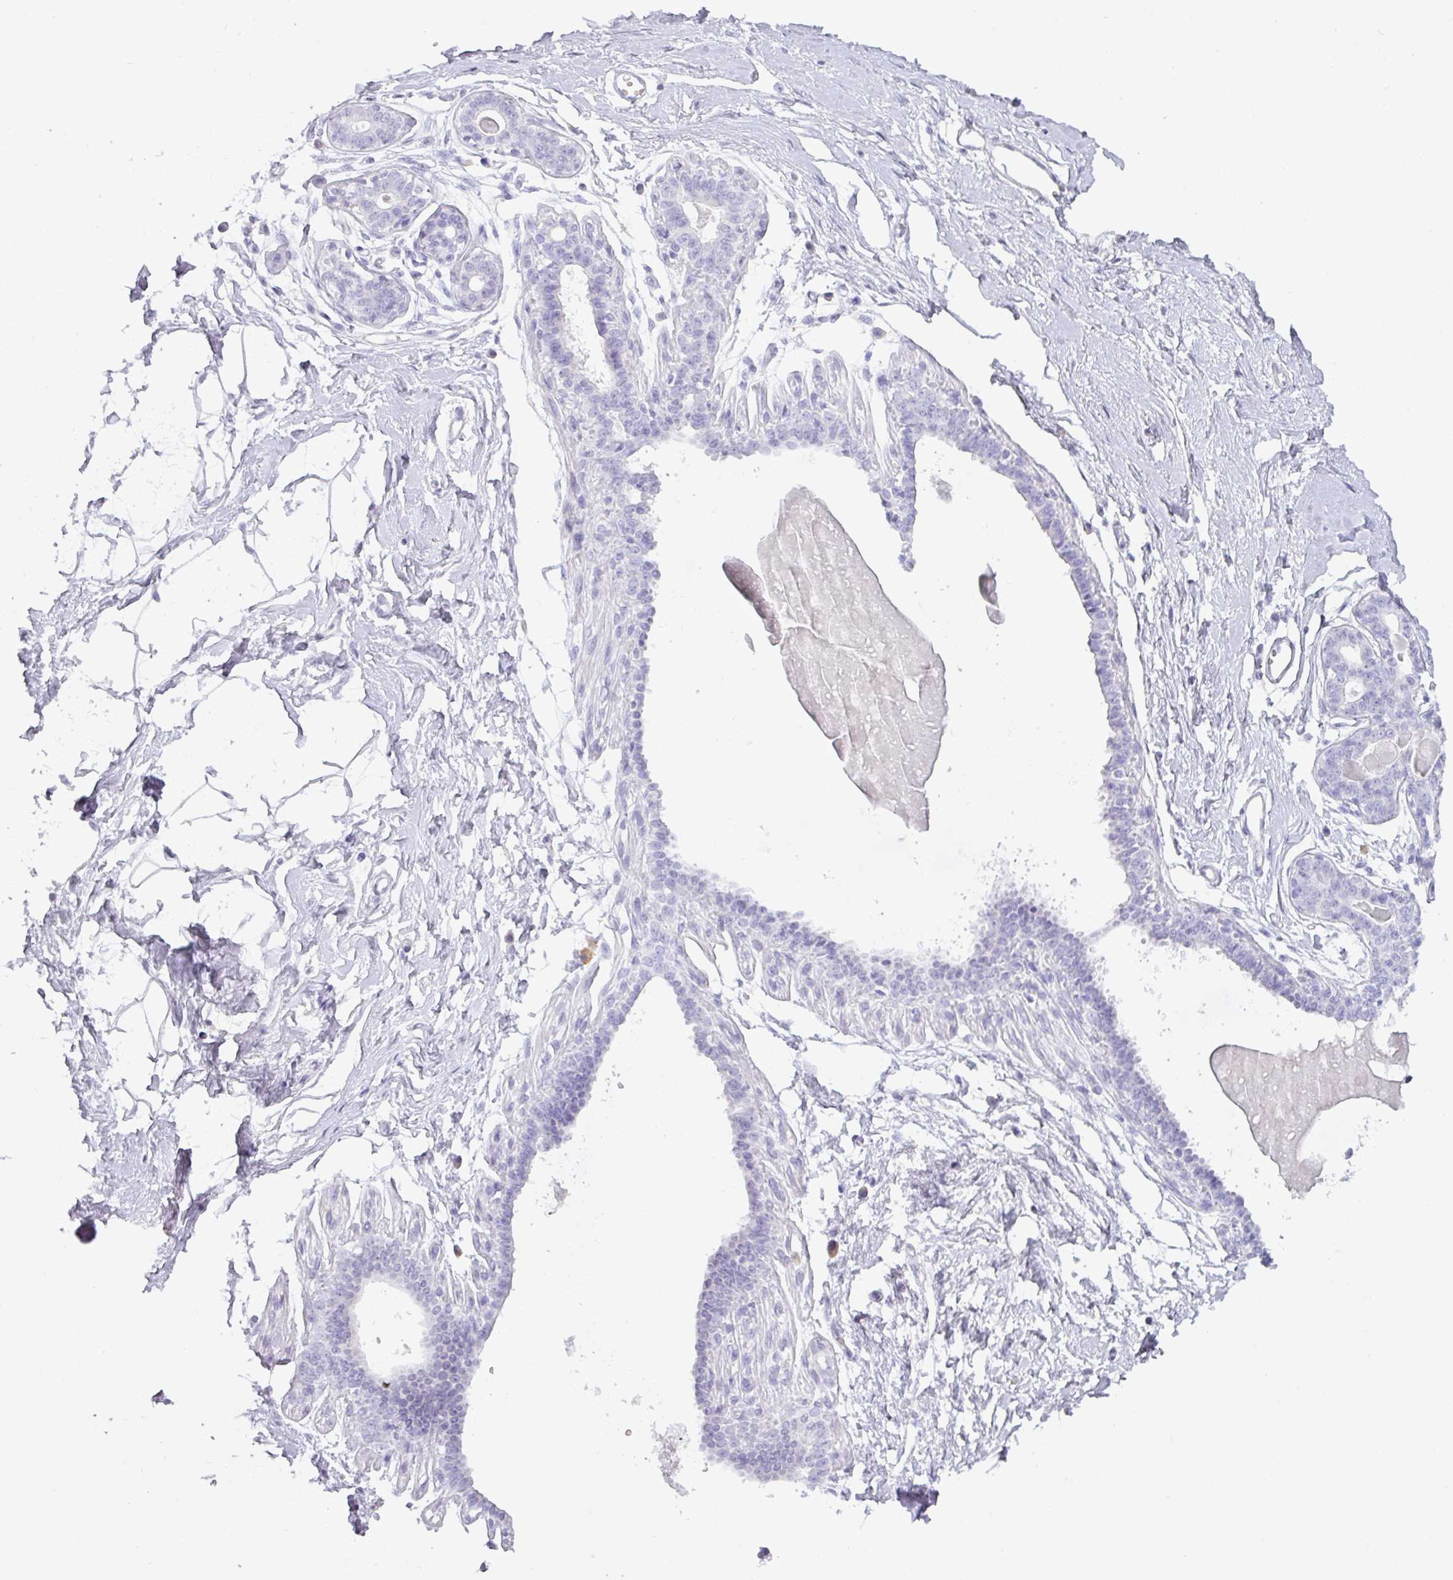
{"staining": {"intensity": "negative", "quantity": "none", "location": "none"}, "tissue": "breast", "cell_type": "Adipocytes", "image_type": "normal", "snomed": [{"axis": "morphology", "description": "Normal tissue, NOS"}, {"axis": "topography", "description": "Breast"}], "caption": "This is a histopathology image of IHC staining of unremarkable breast, which shows no expression in adipocytes.", "gene": "PGA3", "patient": {"sex": "female", "age": 45}}